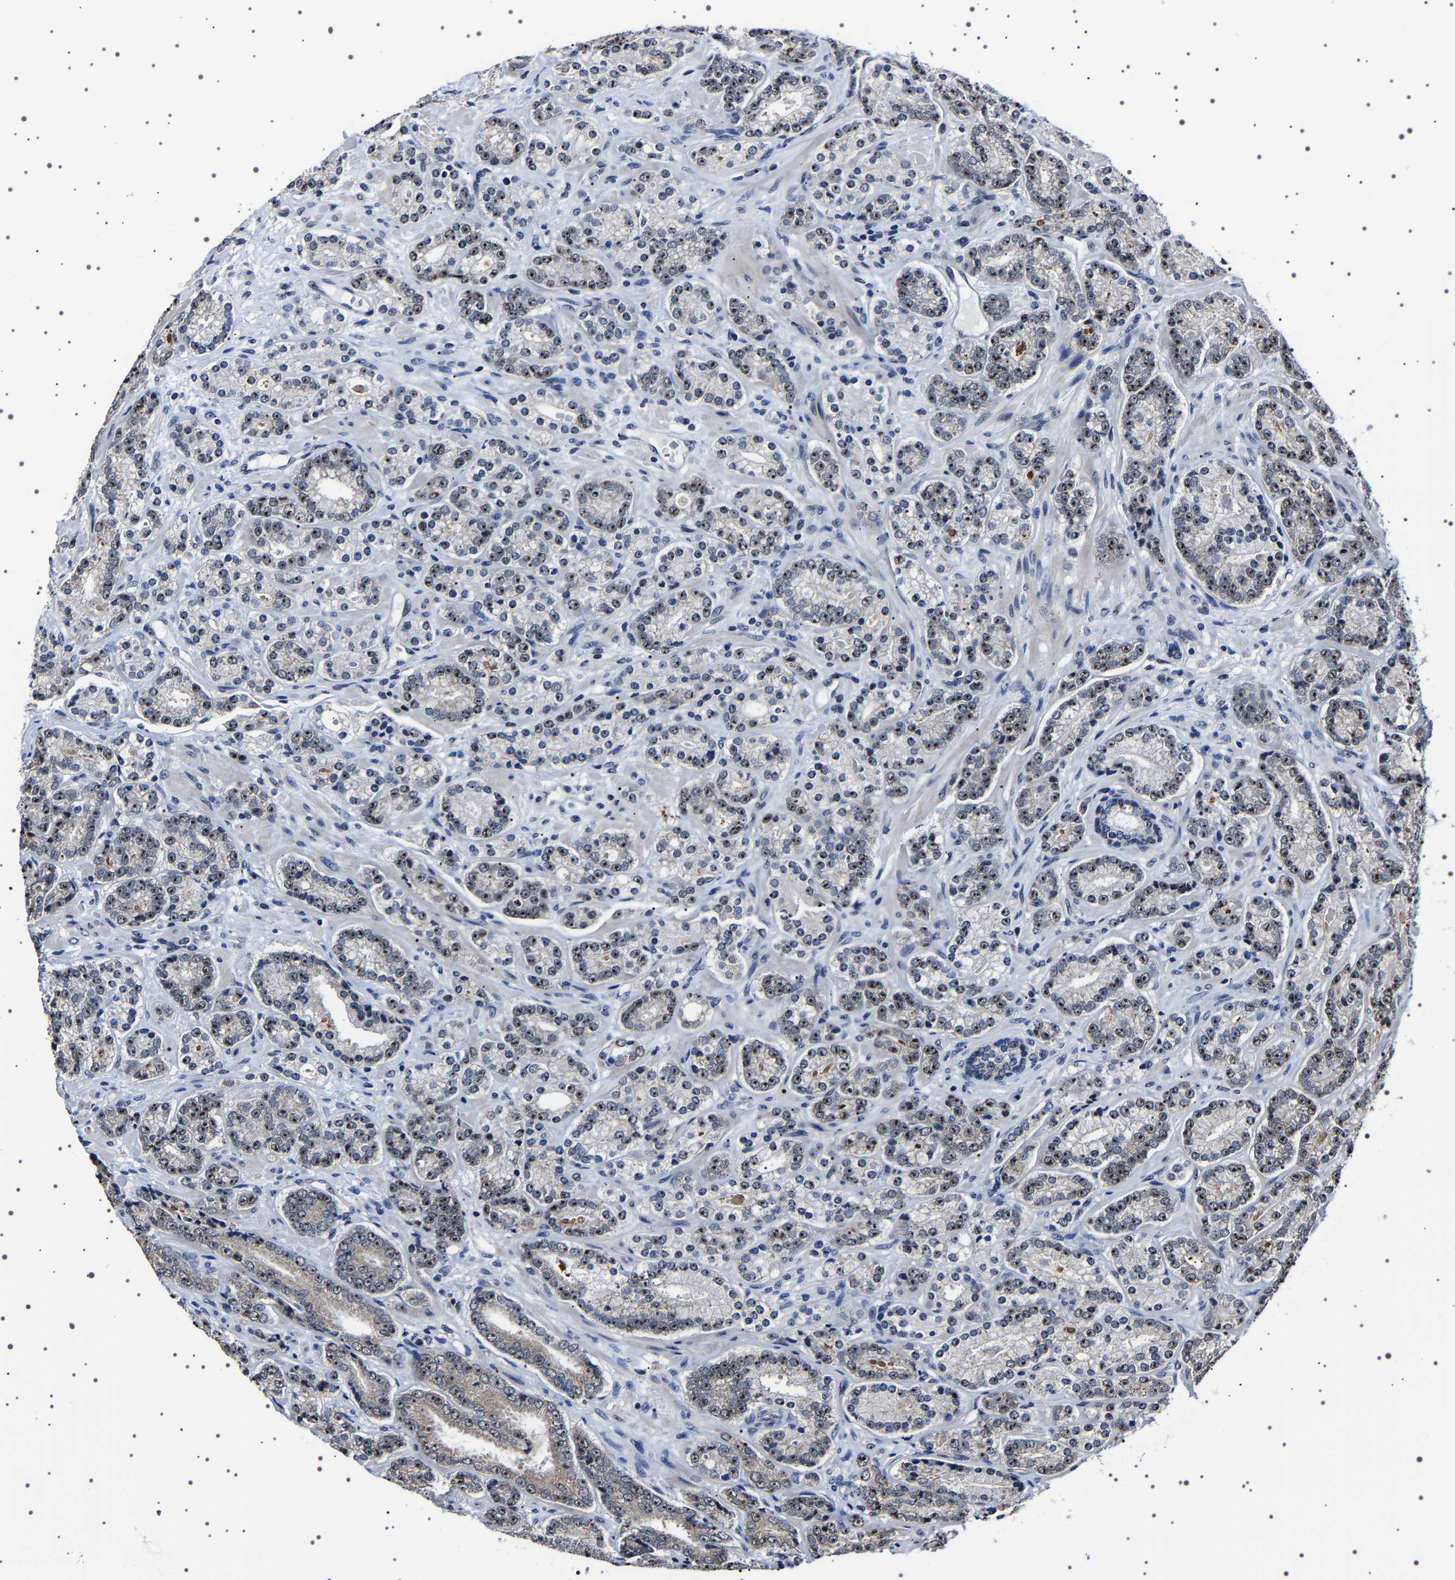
{"staining": {"intensity": "strong", "quantity": "25%-75%", "location": "nuclear"}, "tissue": "prostate cancer", "cell_type": "Tumor cells", "image_type": "cancer", "snomed": [{"axis": "morphology", "description": "Adenocarcinoma, High grade"}, {"axis": "topography", "description": "Prostate"}], "caption": "A high-resolution histopathology image shows immunohistochemistry (IHC) staining of high-grade adenocarcinoma (prostate), which shows strong nuclear positivity in approximately 25%-75% of tumor cells.", "gene": "GNL3", "patient": {"sex": "male", "age": 61}}